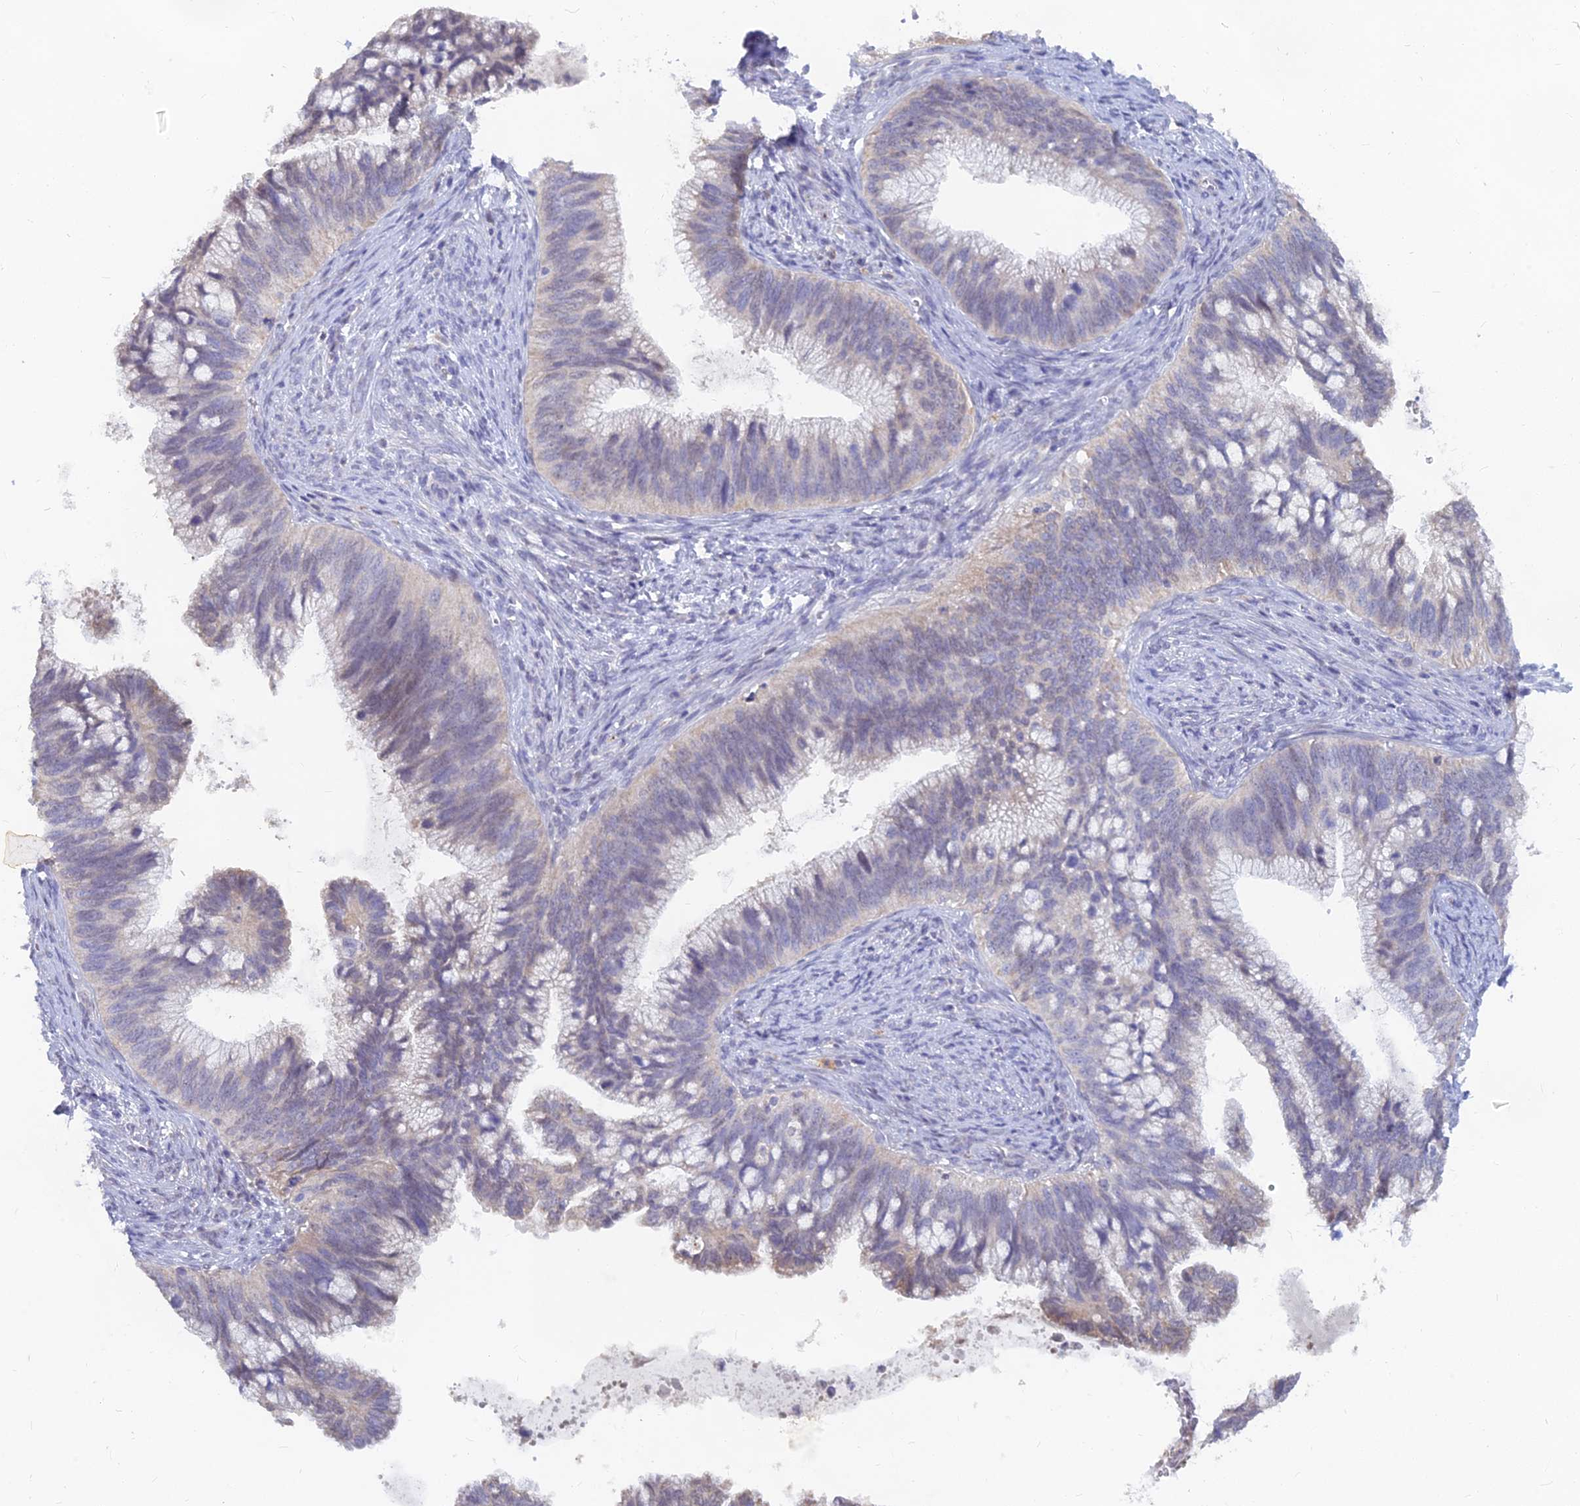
{"staining": {"intensity": "negative", "quantity": "none", "location": "none"}, "tissue": "cervical cancer", "cell_type": "Tumor cells", "image_type": "cancer", "snomed": [{"axis": "morphology", "description": "Adenocarcinoma, NOS"}, {"axis": "topography", "description": "Cervix"}], "caption": "DAB immunohistochemical staining of cervical cancer (adenocarcinoma) exhibits no significant expression in tumor cells.", "gene": "LRIF1", "patient": {"sex": "female", "age": 42}}